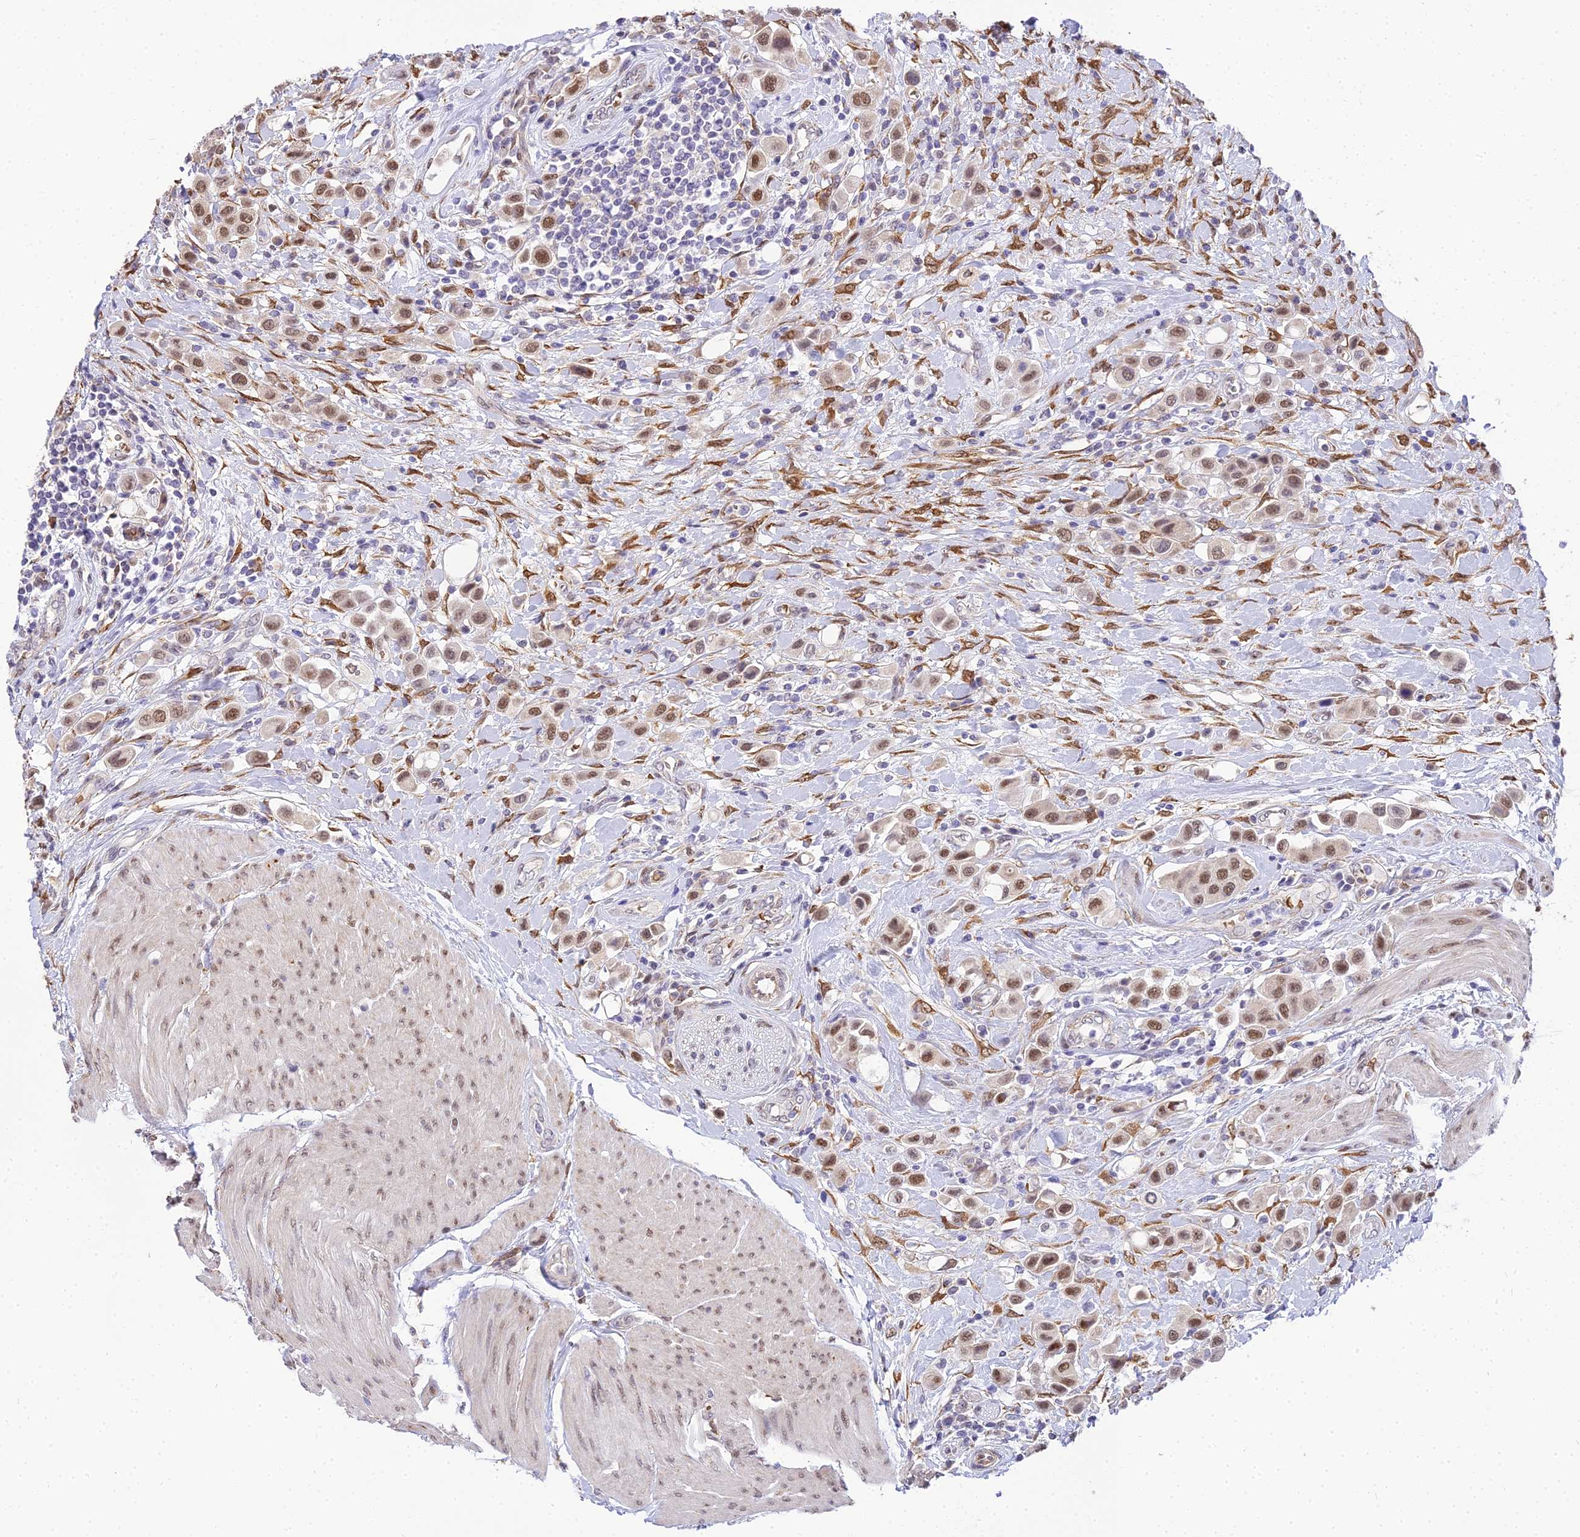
{"staining": {"intensity": "moderate", "quantity": ">75%", "location": "nuclear"}, "tissue": "urothelial cancer", "cell_type": "Tumor cells", "image_type": "cancer", "snomed": [{"axis": "morphology", "description": "Urothelial carcinoma, High grade"}, {"axis": "topography", "description": "Urinary bladder"}], "caption": "High-grade urothelial carcinoma stained with a protein marker displays moderate staining in tumor cells.", "gene": "BCL9", "patient": {"sex": "male", "age": 50}}